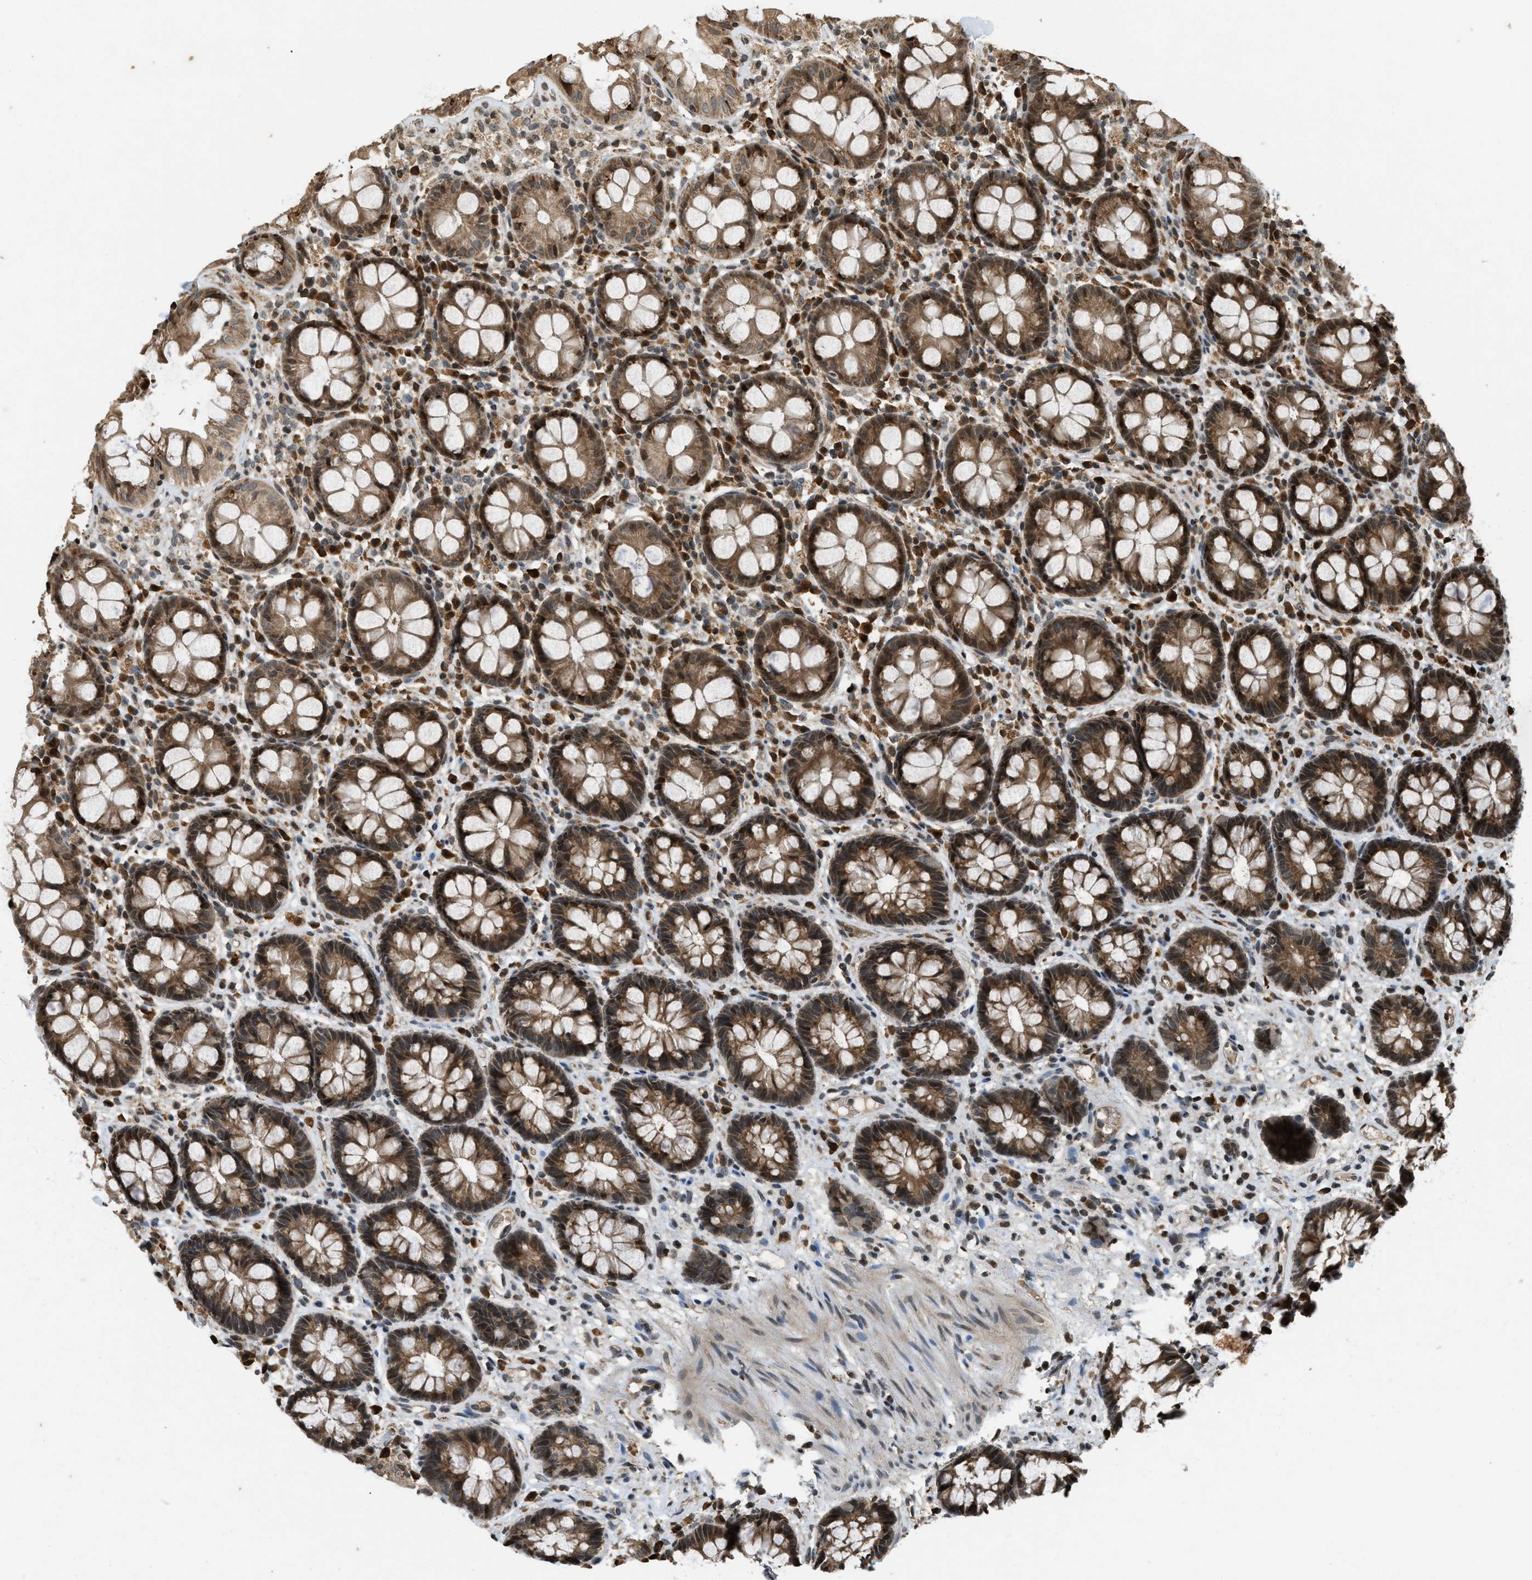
{"staining": {"intensity": "moderate", "quantity": ">75%", "location": "cytoplasmic/membranous,nuclear"}, "tissue": "rectum", "cell_type": "Glandular cells", "image_type": "normal", "snomed": [{"axis": "morphology", "description": "Normal tissue, NOS"}, {"axis": "topography", "description": "Rectum"}], "caption": "Glandular cells demonstrate medium levels of moderate cytoplasmic/membranous,nuclear staining in approximately >75% of cells in normal human rectum. (IHC, brightfield microscopy, high magnification).", "gene": "SIAH1", "patient": {"sex": "male", "age": 64}}